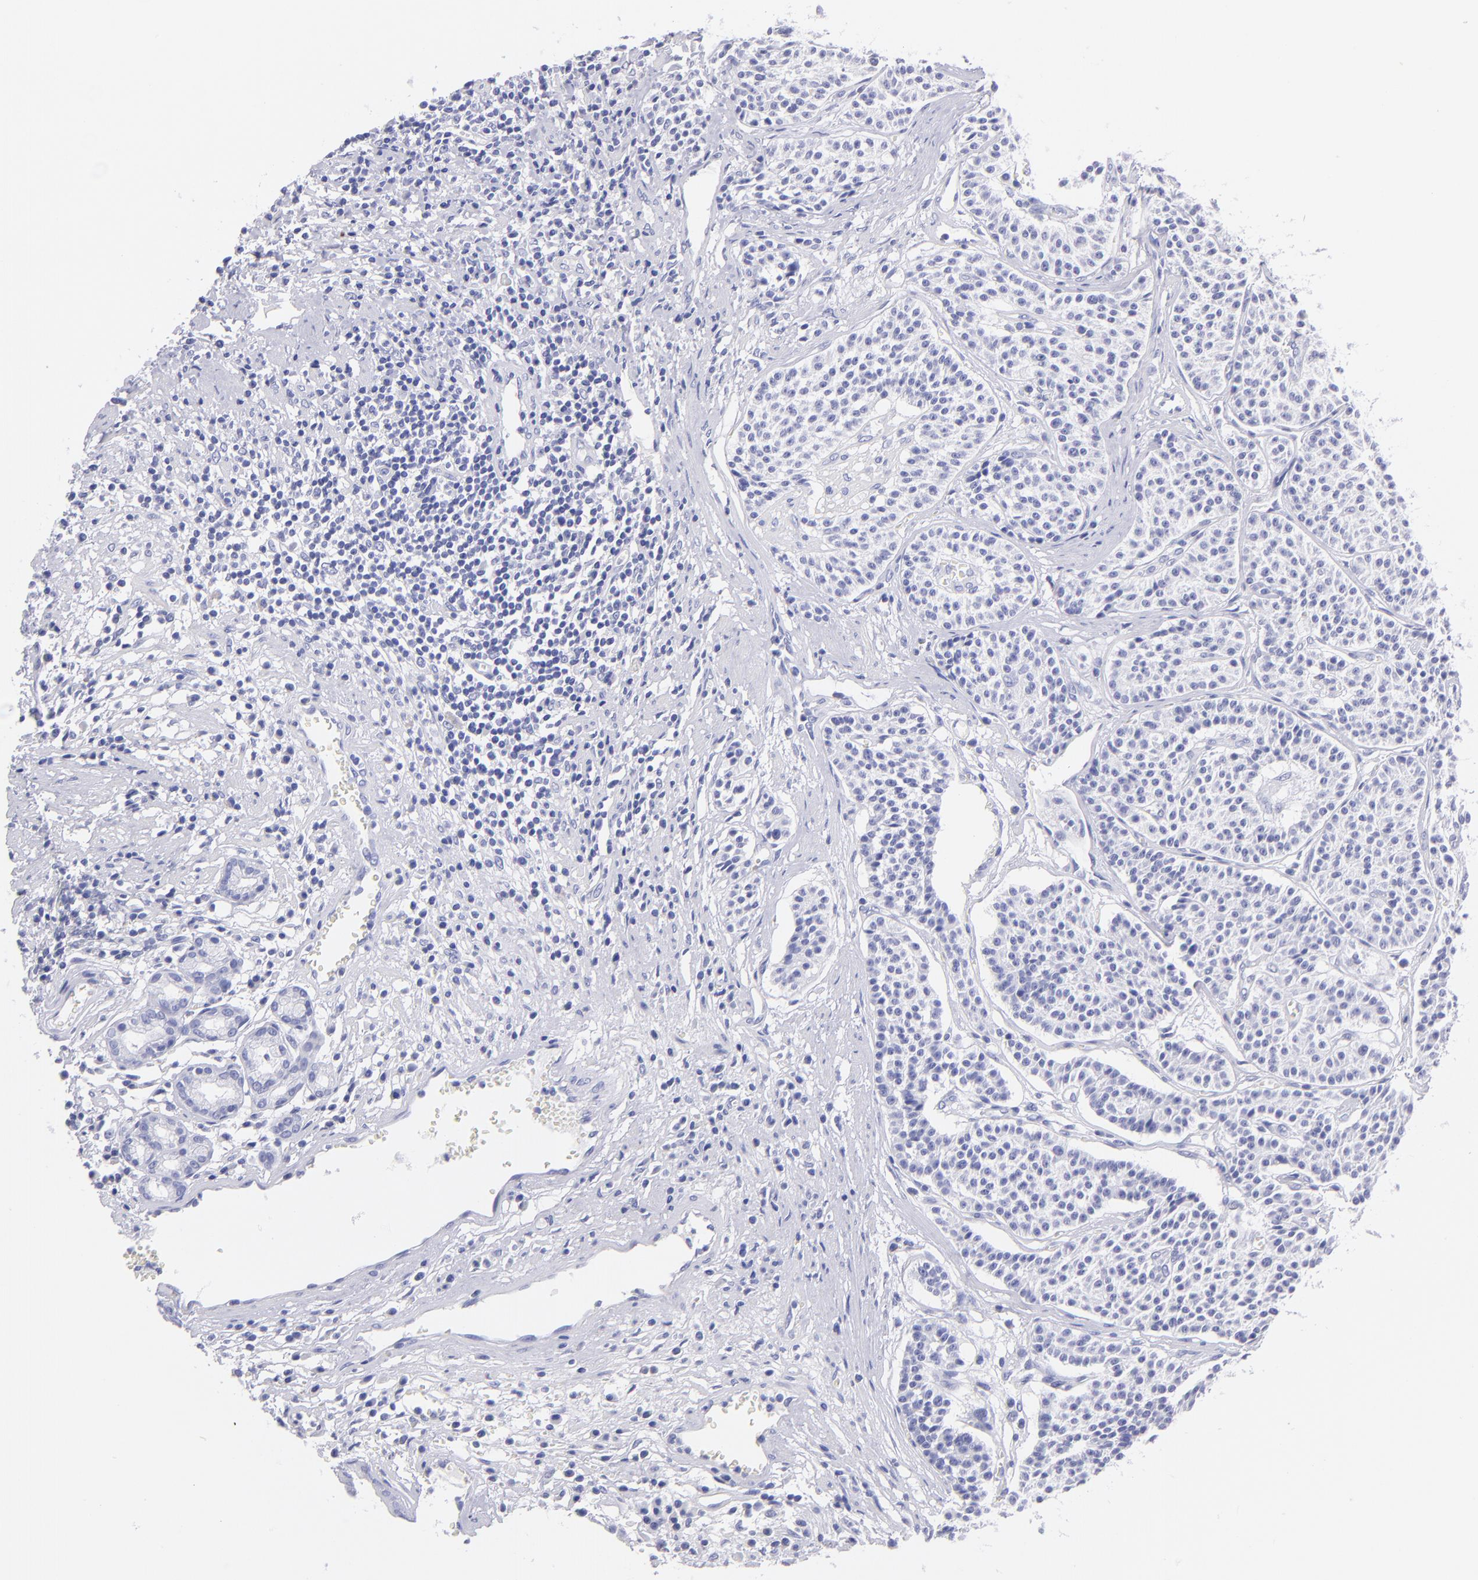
{"staining": {"intensity": "negative", "quantity": "none", "location": "none"}, "tissue": "carcinoid", "cell_type": "Tumor cells", "image_type": "cancer", "snomed": [{"axis": "morphology", "description": "Carcinoid, malignant, NOS"}, {"axis": "topography", "description": "Stomach"}], "caption": "Immunohistochemistry (IHC) histopathology image of neoplastic tissue: human carcinoid (malignant) stained with DAB exhibits no significant protein expression in tumor cells.", "gene": "CNP", "patient": {"sex": "female", "age": 76}}